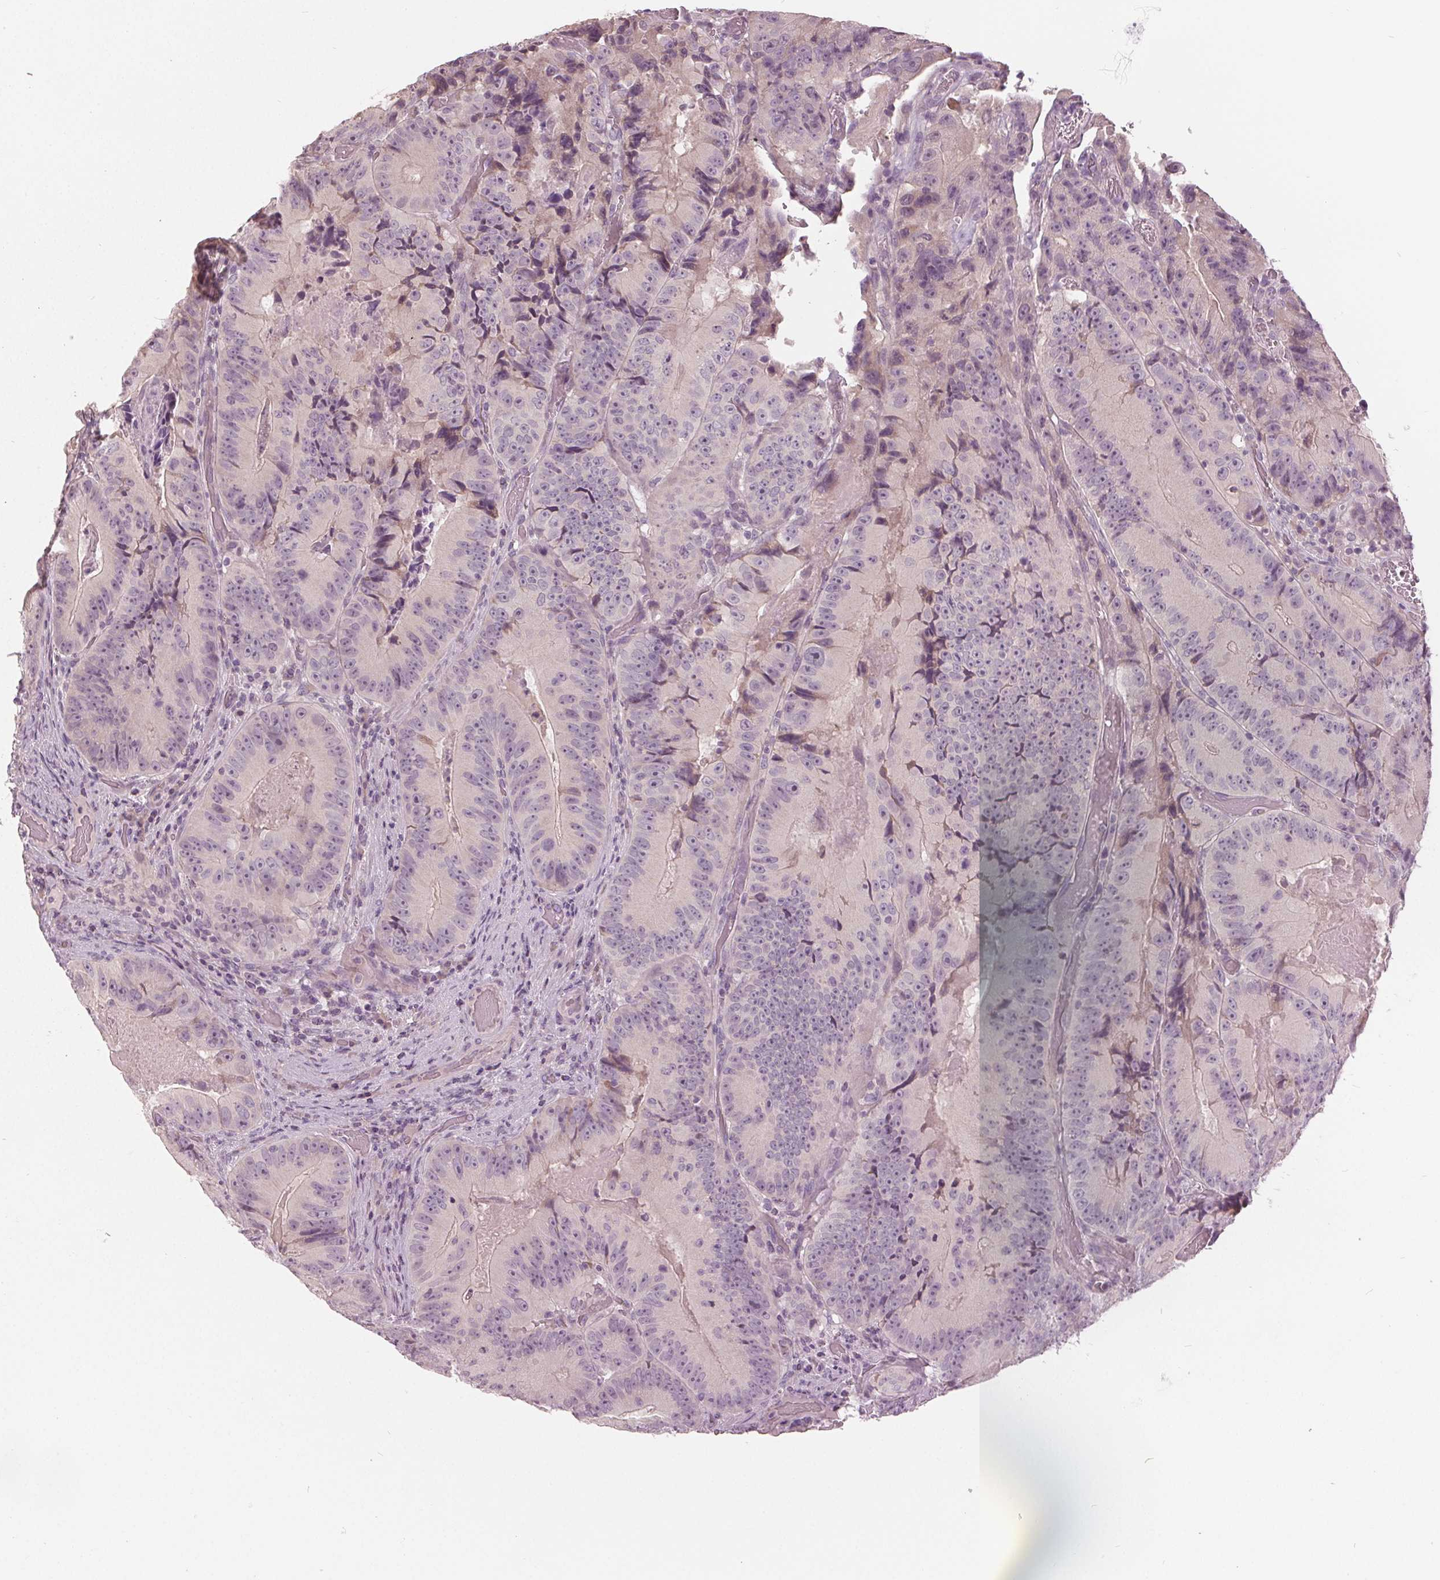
{"staining": {"intensity": "negative", "quantity": "none", "location": "none"}, "tissue": "colorectal cancer", "cell_type": "Tumor cells", "image_type": "cancer", "snomed": [{"axis": "morphology", "description": "Adenocarcinoma, NOS"}, {"axis": "topography", "description": "Colon"}], "caption": "Tumor cells show no significant expression in colorectal cancer.", "gene": "KLK13", "patient": {"sex": "female", "age": 86}}